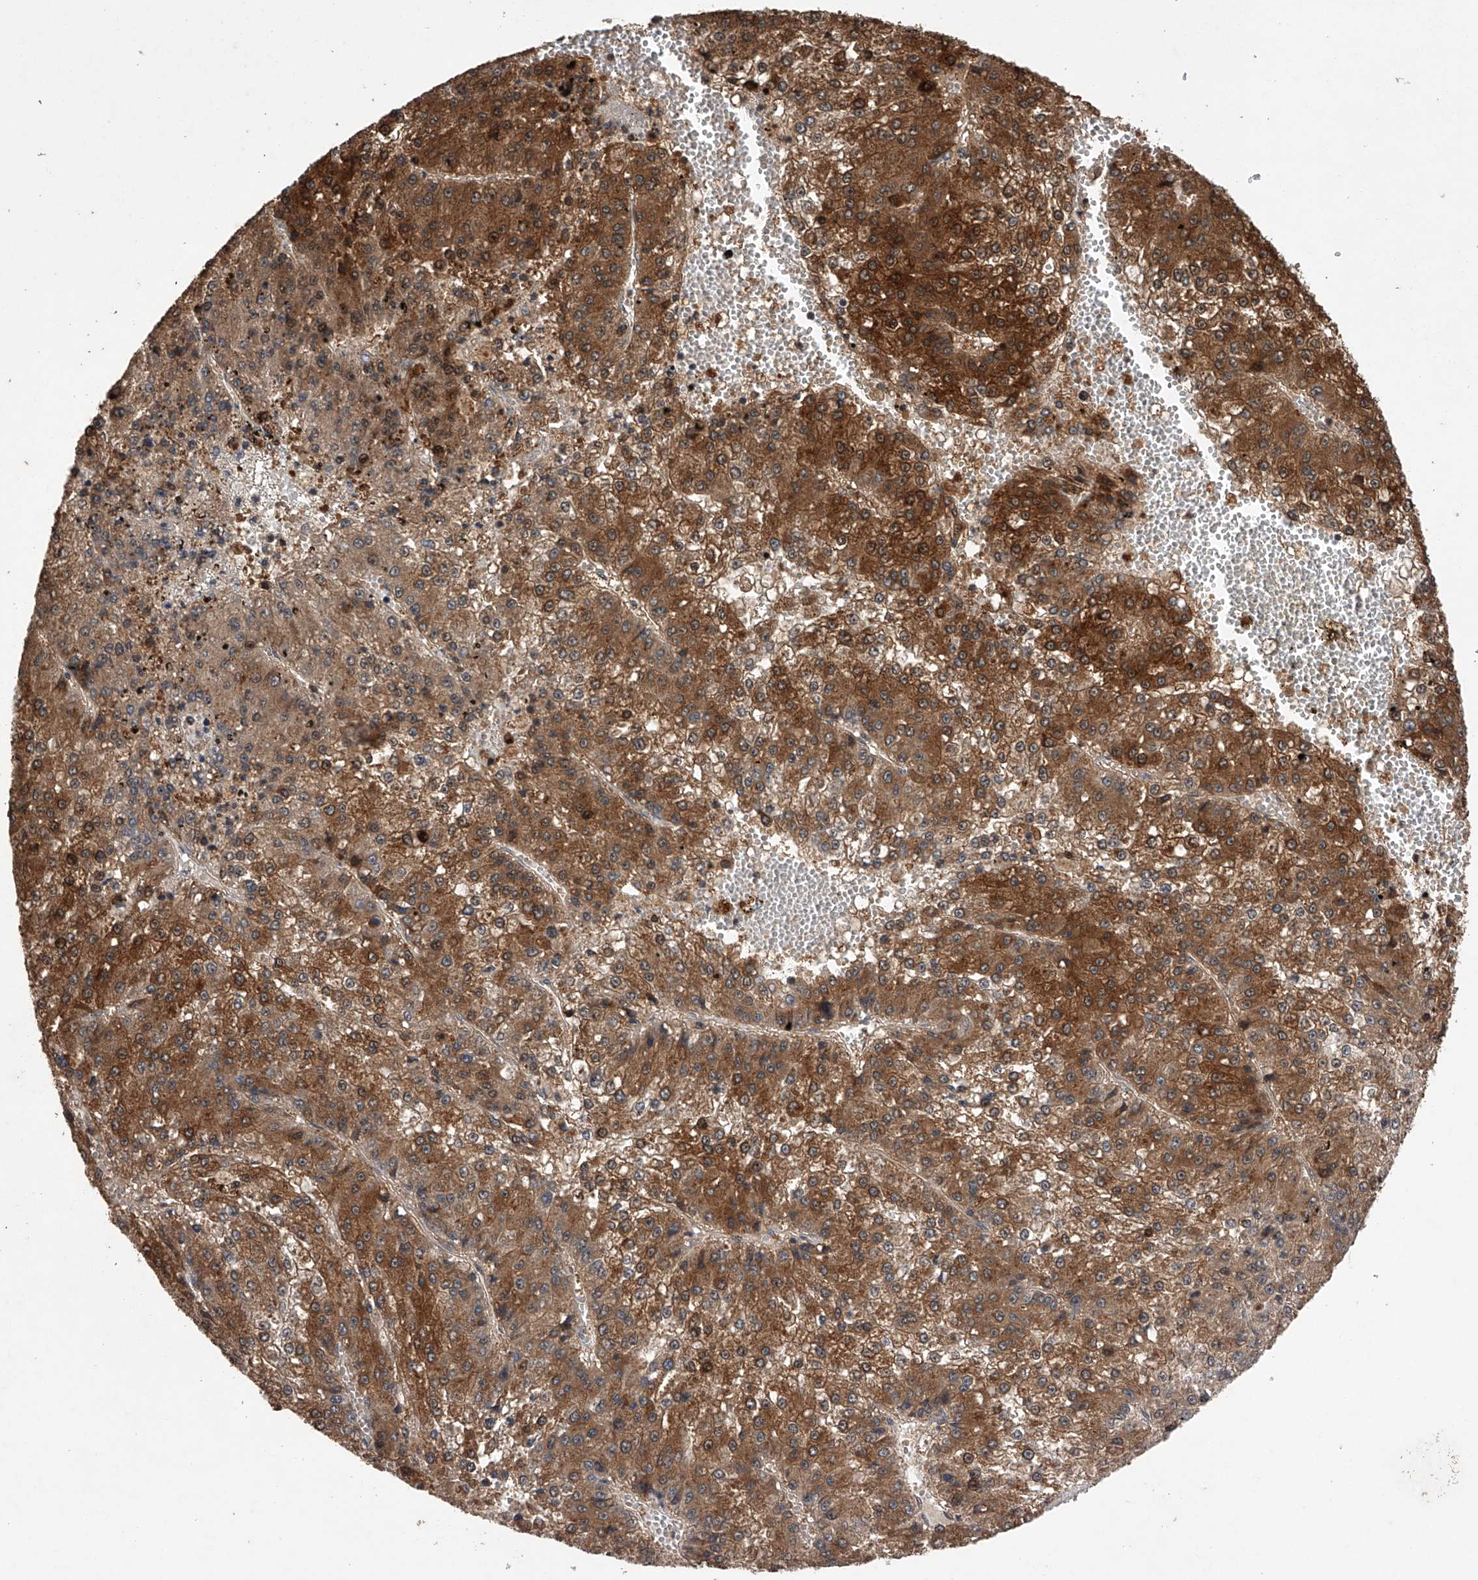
{"staining": {"intensity": "moderate", "quantity": ">75%", "location": "cytoplasmic/membranous"}, "tissue": "liver cancer", "cell_type": "Tumor cells", "image_type": "cancer", "snomed": [{"axis": "morphology", "description": "Carcinoma, Hepatocellular, NOS"}, {"axis": "topography", "description": "Liver"}], "caption": "Immunohistochemistry (DAB (3,3'-diaminobenzidine)) staining of human liver hepatocellular carcinoma exhibits moderate cytoplasmic/membranous protein positivity in approximately >75% of tumor cells. The protein of interest is stained brown, and the nuclei are stained in blue (DAB (3,3'-diaminobenzidine) IHC with brightfield microscopy, high magnification).", "gene": "MAP3K11", "patient": {"sex": "female", "age": 73}}